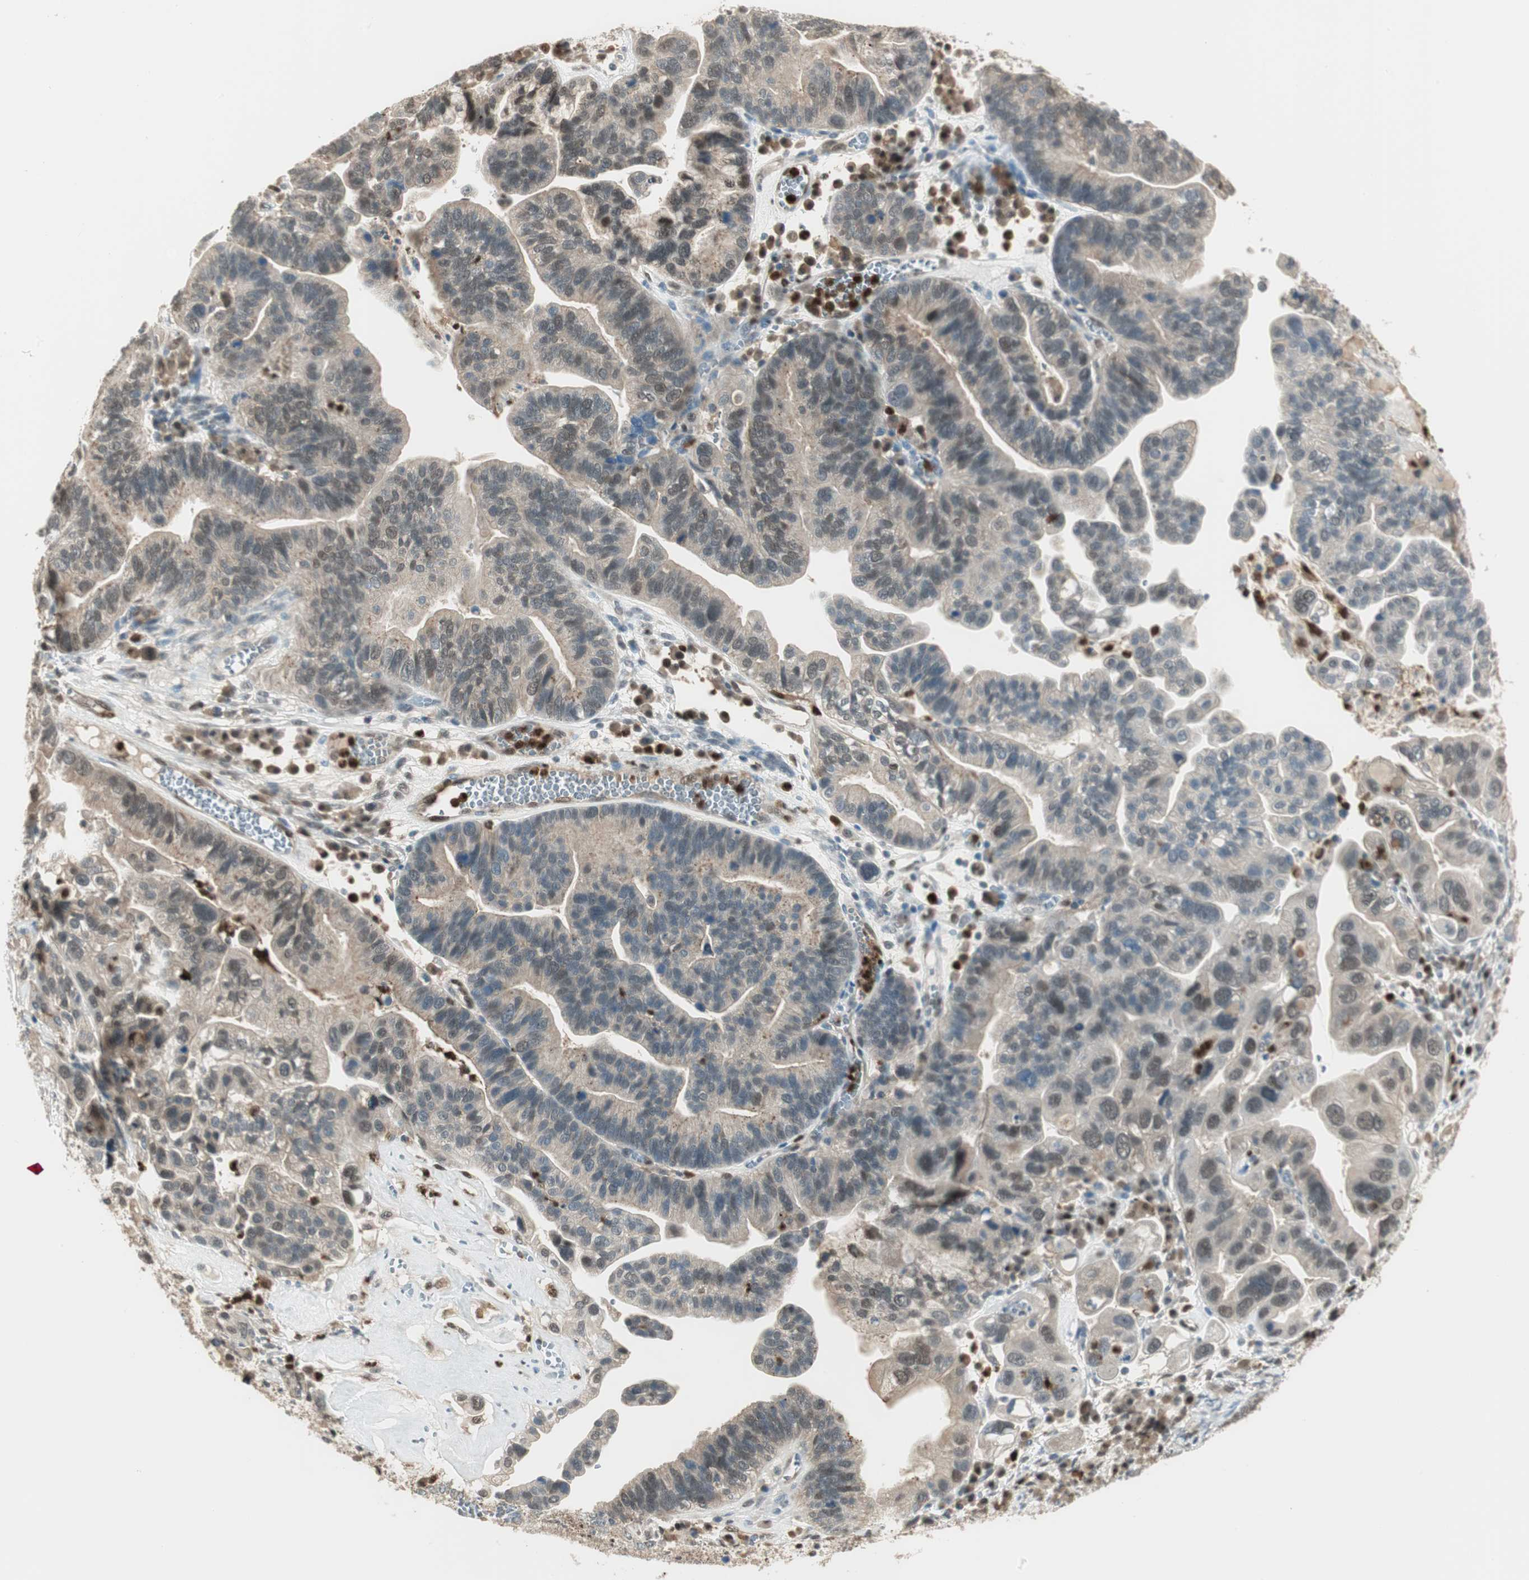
{"staining": {"intensity": "negative", "quantity": "none", "location": "none"}, "tissue": "ovarian cancer", "cell_type": "Tumor cells", "image_type": "cancer", "snomed": [{"axis": "morphology", "description": "Cystadenocarcinoma, serous, NOS"}, {"axis": "topography", "description": "Ovary"}], "caption": "Human ovarian serous cystadenocarcinoma stained for a protein using IHC shows no staining in tumor cells.", "gene": "LTA4H", "patient": {"sex": "female", "age": 56}}